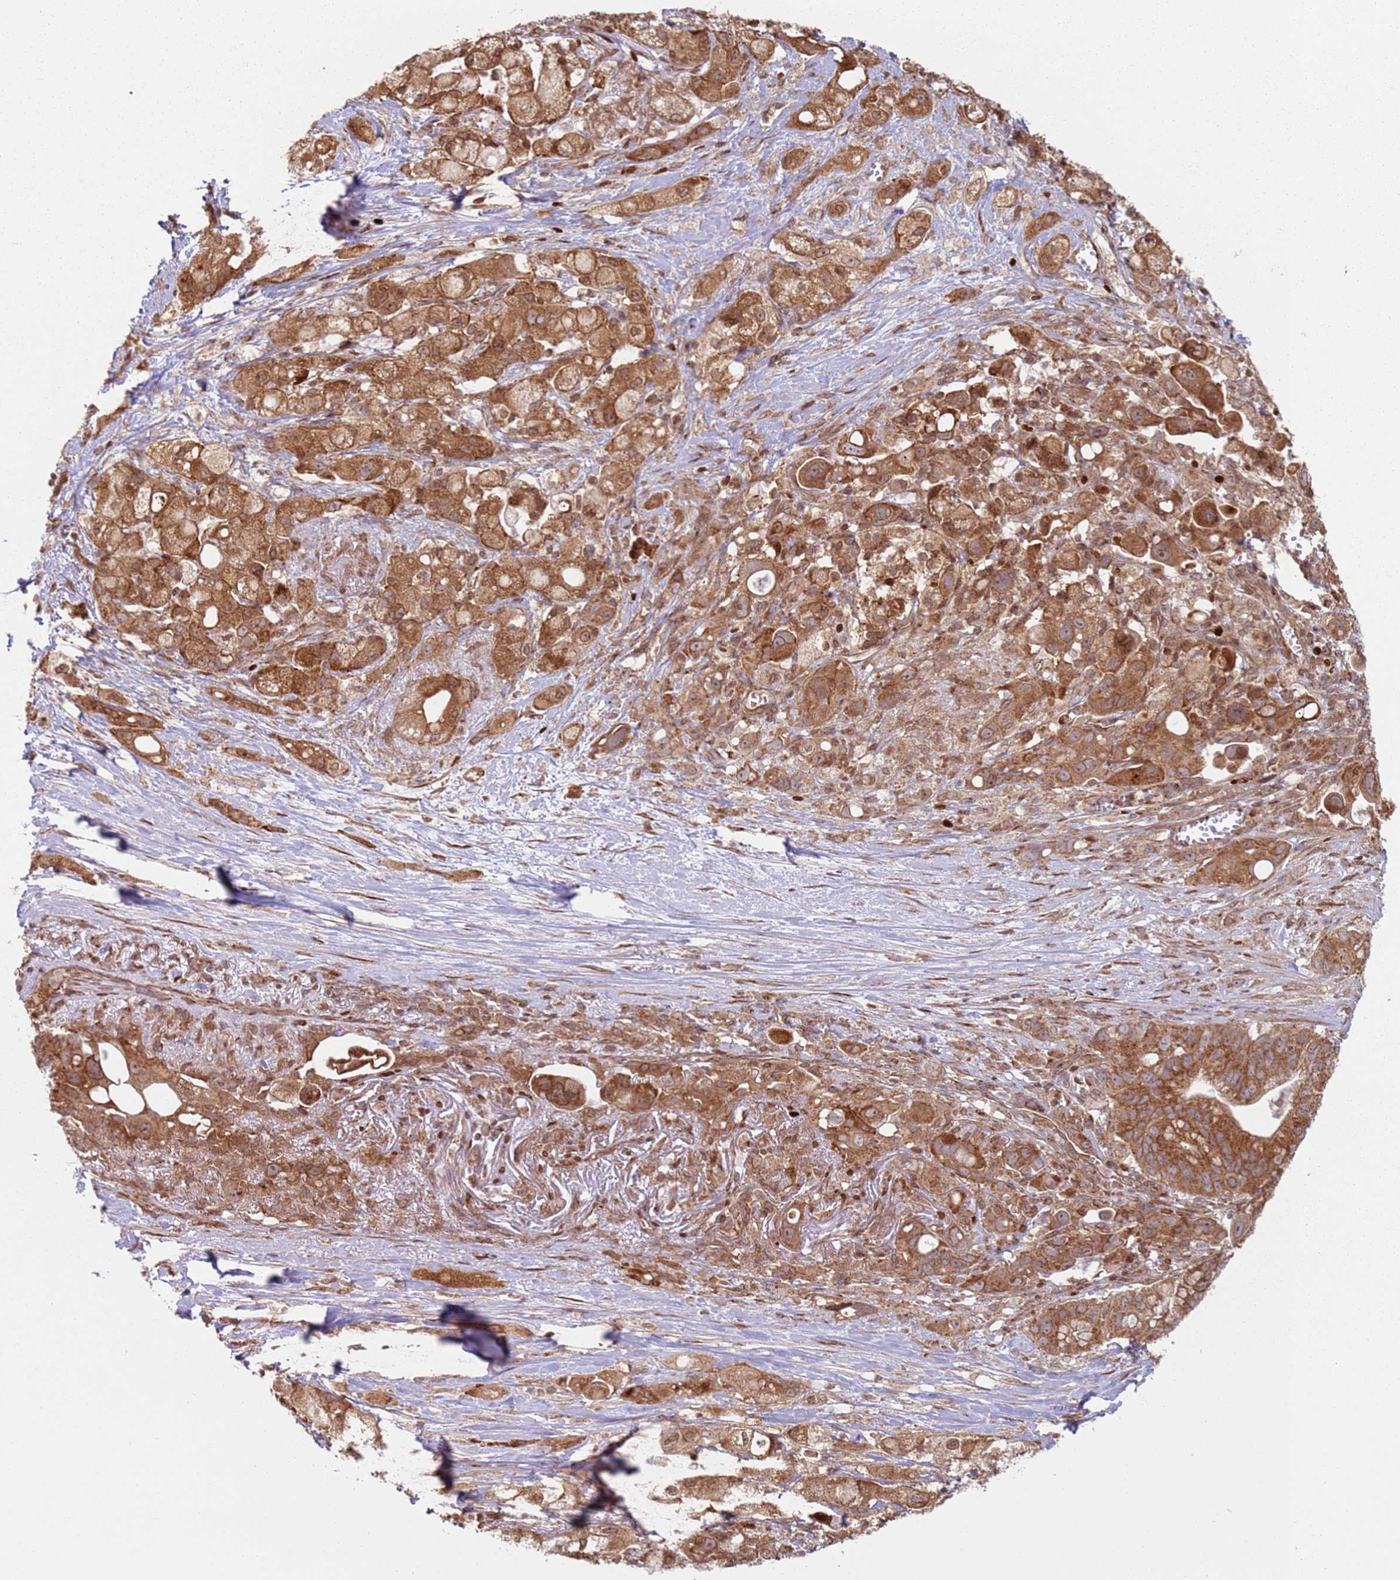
{"staining": {"intensity": "strong", "quantity": ">75%", "location": "cytoplasmic/membranous,nuclear"}, "tissue": "pancreatic cancer", "cell_type": "Tumor cells", "image_type": "cancer", "snomed": [{"axis": "morphology", "description": "Adenocarcinoma, NOS"}, {"axis": "topography", "description": "Pancreas"}], "caption": "Protein expression analysis of human adenocarcinoma (pancreatic) reveals strong cytoplasmic/membranous and nuclear positivity in approximately >75% of tumor cells.", "gene": "HNRNPLL", "patient": {"sex": "male", "age": 68}}